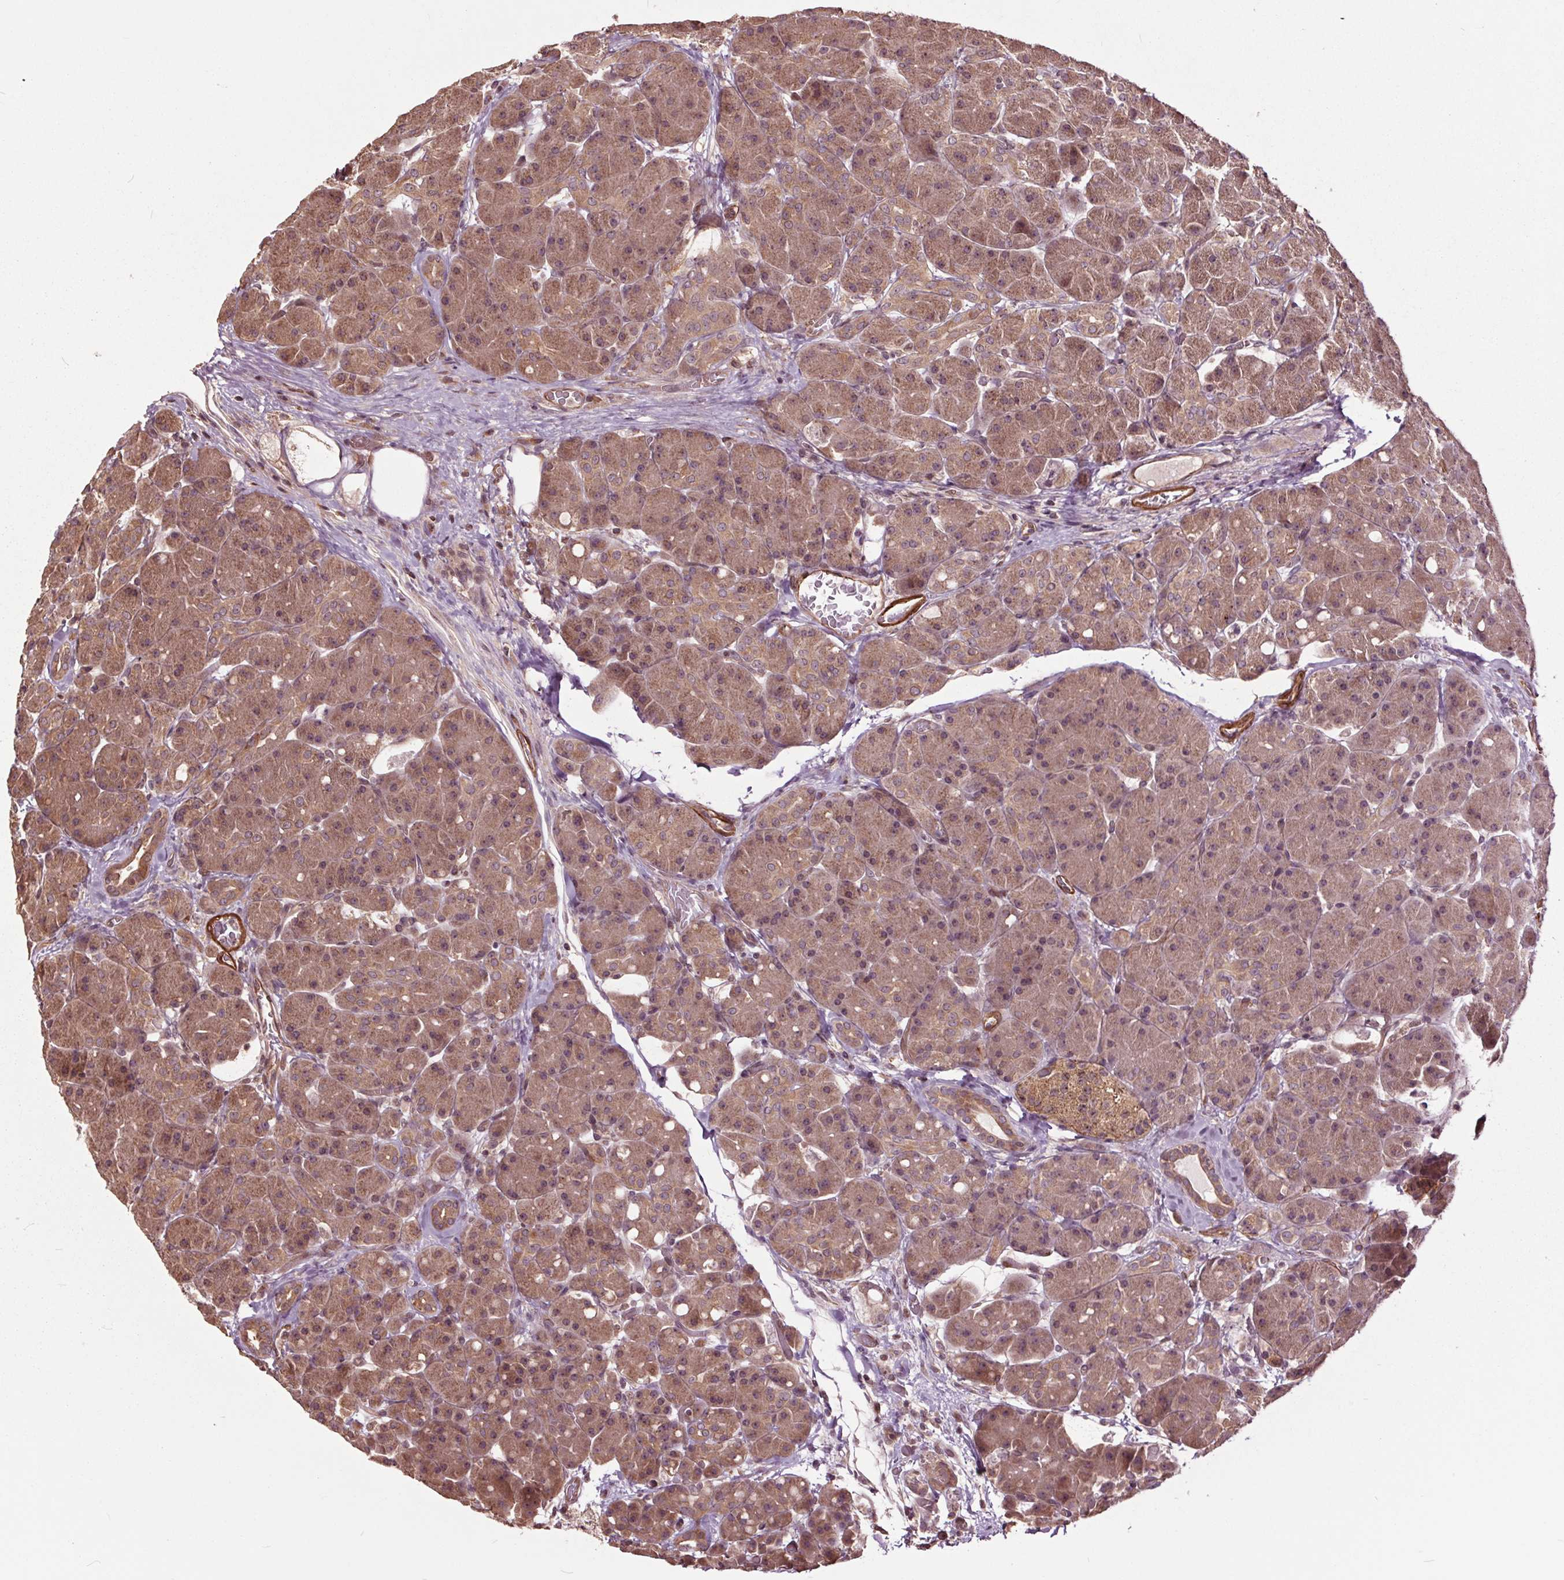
{"staining": {"intensity": "moderate", "quantity": ">75%", "location": "cytoplasmic/membranous"}, "tissue": "pancreas", "cell_type": "Exocrine glandular cells", "image_type": "normal", "snomed": [{"axis": "morphology", "description": "Normal tissue, NOS"}, {"axis": "topography", "description": "Pancreas"}], "caption": "Moderate cytoplasmic/membranous protein staining is seen in approximately >75% of exocrine glandular cells in pancreas.", "gene": "CEP95", "patient": {"sex": "male", "age": 55}}